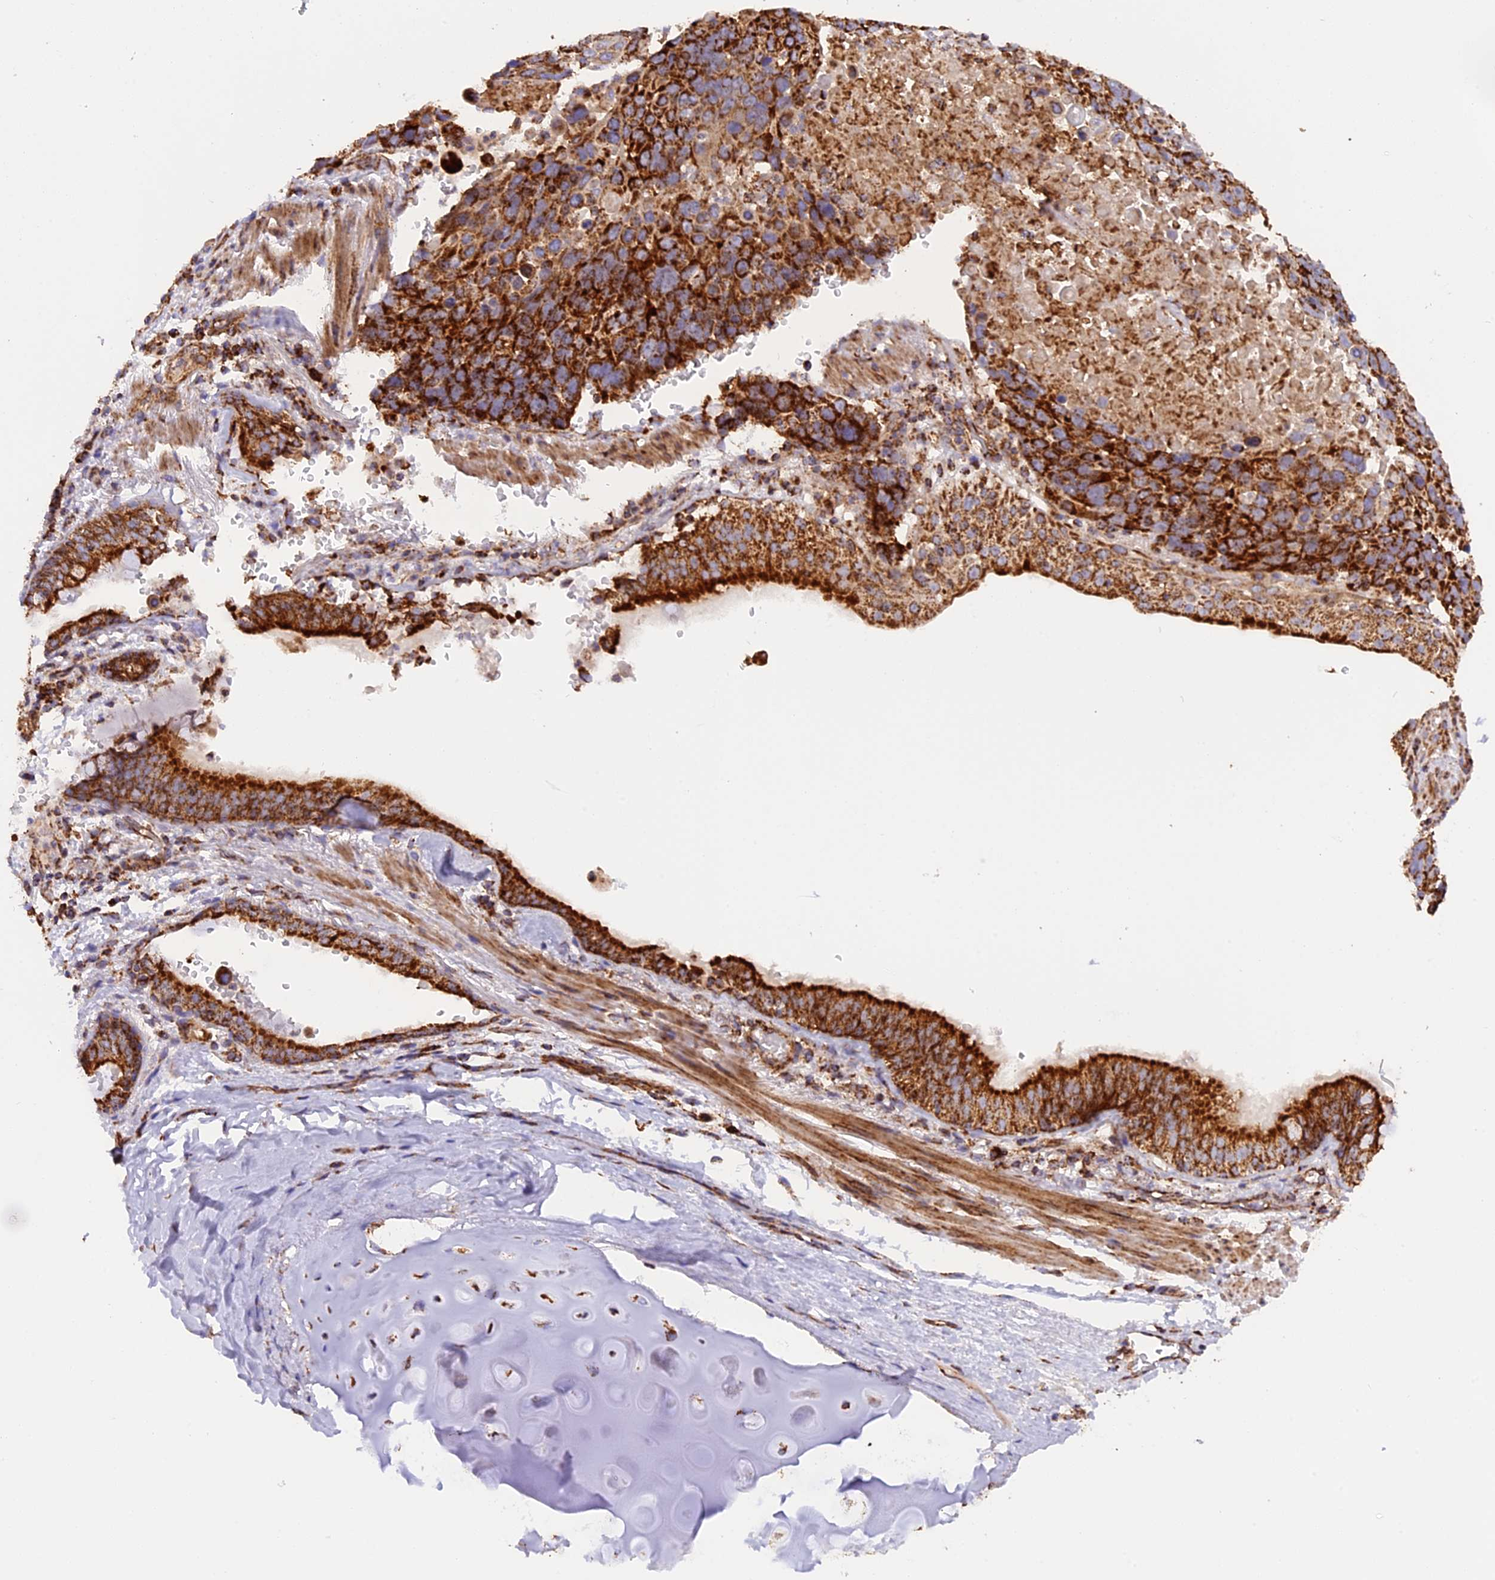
{"staining": {"intensity": "strong", "quantity": ">75%", "location": "cytoplasmic/membranous"}, "tissue": "lung cancer", "cell_type": "Tumor cells", "image_type": "cancer", "snomed": [{"axis": "morphology", "description": "Squamous cell carcinoma, NOS"}, {"axis": "topography", "description": "Lung"}], "caption": "Human squamous cell carcinoma (lung) stained for a protein (brown) displays strong cytoplasmic/membranous positive positivity in approximately >75% of tumor cells.", "gene": "UQCRB", "patient": {"sex": "male", "age": 66}}